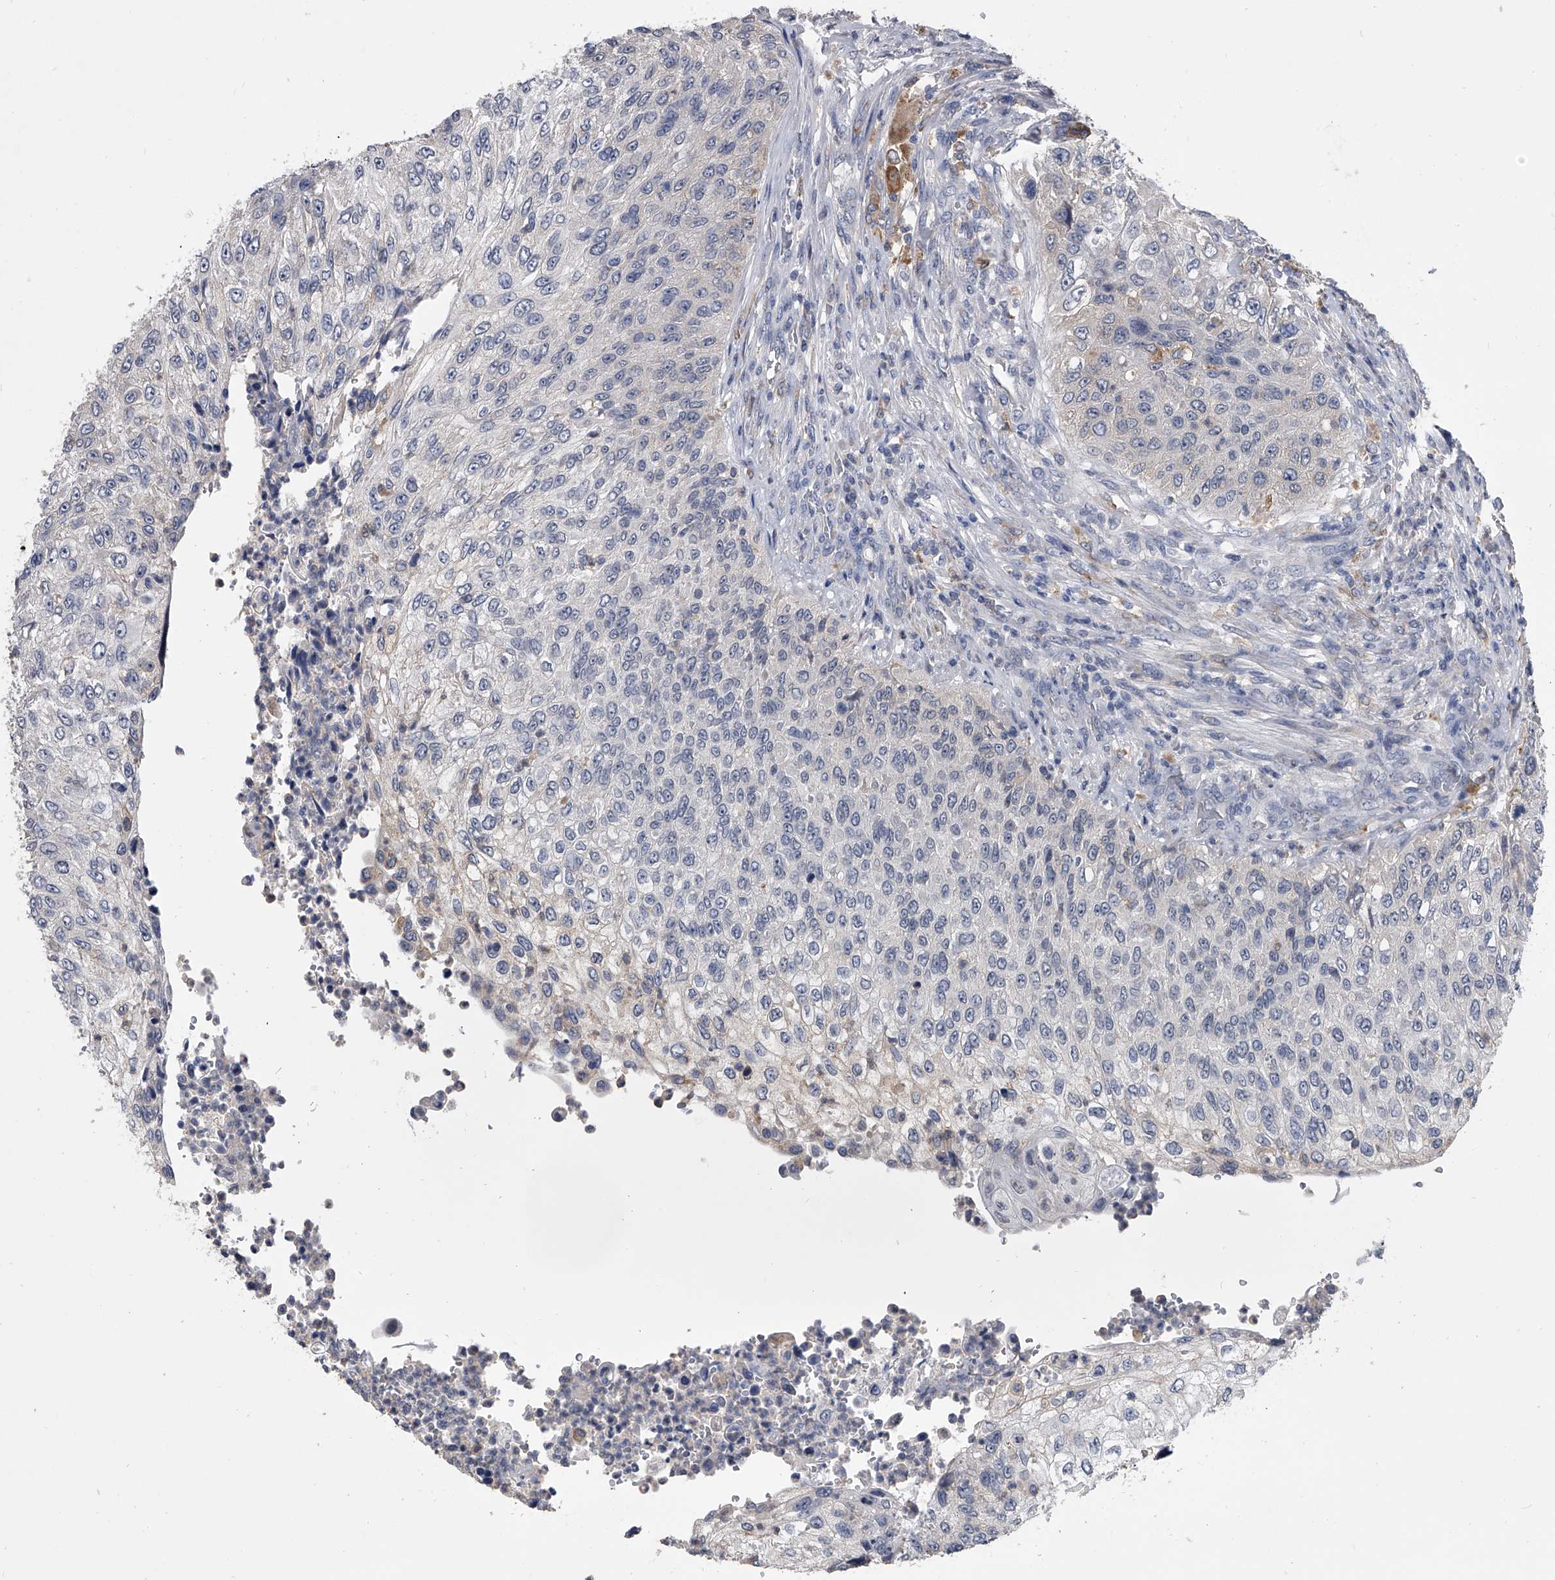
{"staining": {"intensity": "negative", "quantity": "none", "location": "none"}, "tissue": "urothelial cancer", "cell_type": "Tumor cells", "image_type": "cancer", "snomed": [{"axis": "morphology", "description": "Urothelial carcinoma, High grade"}, {"axis": "topography", "description": "Urinary bladder"}], "caption": "There is no significant expression in tumor cells of urothelial cancer.", "gene": "MAP4K3", "patient": {"sex": "female", "age": 60}}